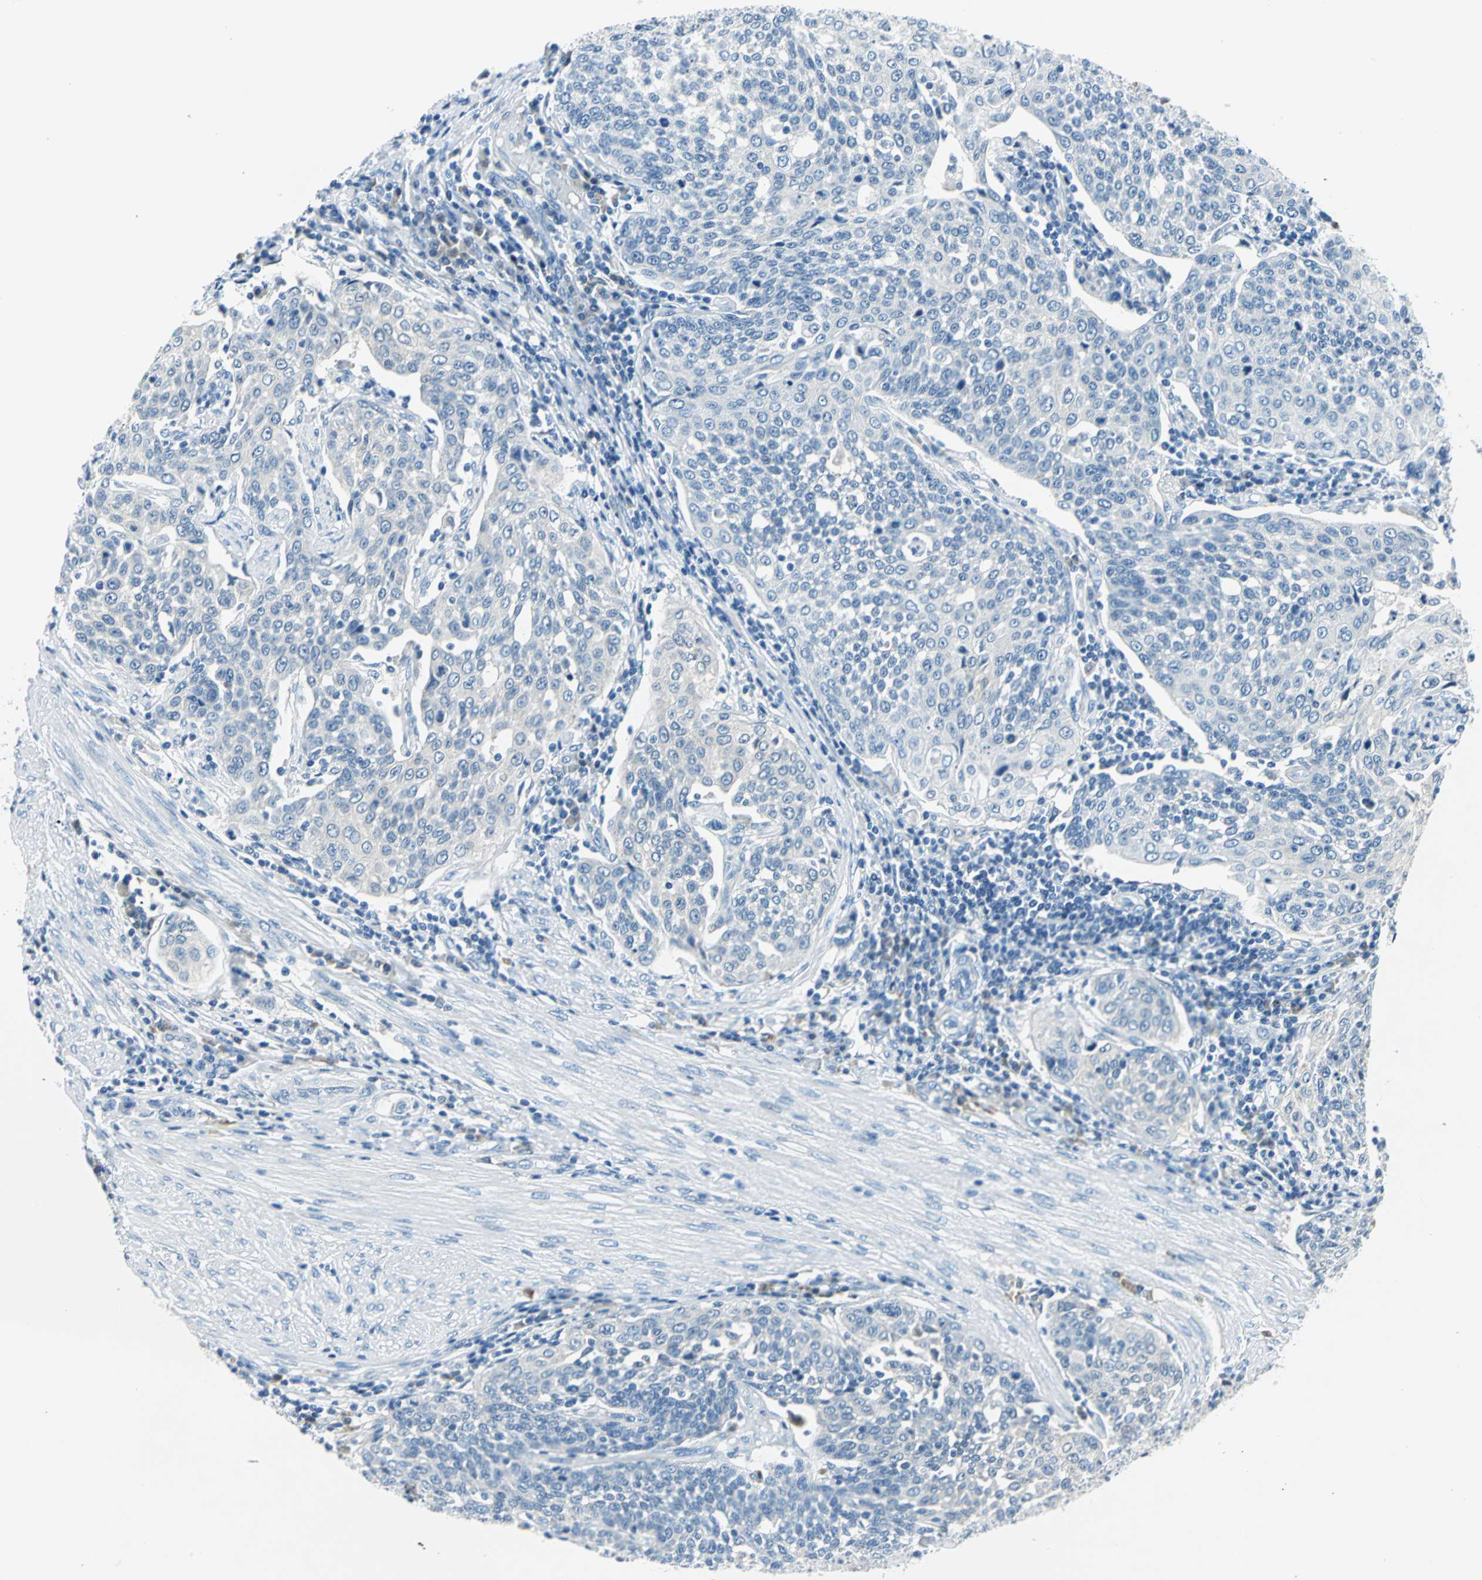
{"staining": {"intensity": "negative", "quantity": "none", "location": "none"}, "tissue": "cervical cancer", "cell_type": "Tumor cells", "image_type": "cancer", "snomed": [{"axis": "morphology", "description": "Squamous cell carcinoma, NOS"}, {"axis": "topography", "description": "Cervix"}], "caption": "Photomicrograph shows no significant protein expression in tumor cells of cervical squamous cell carcinoma.", "gene": "AKR1A1", "patient": {"sex": "female", "age": 34}}